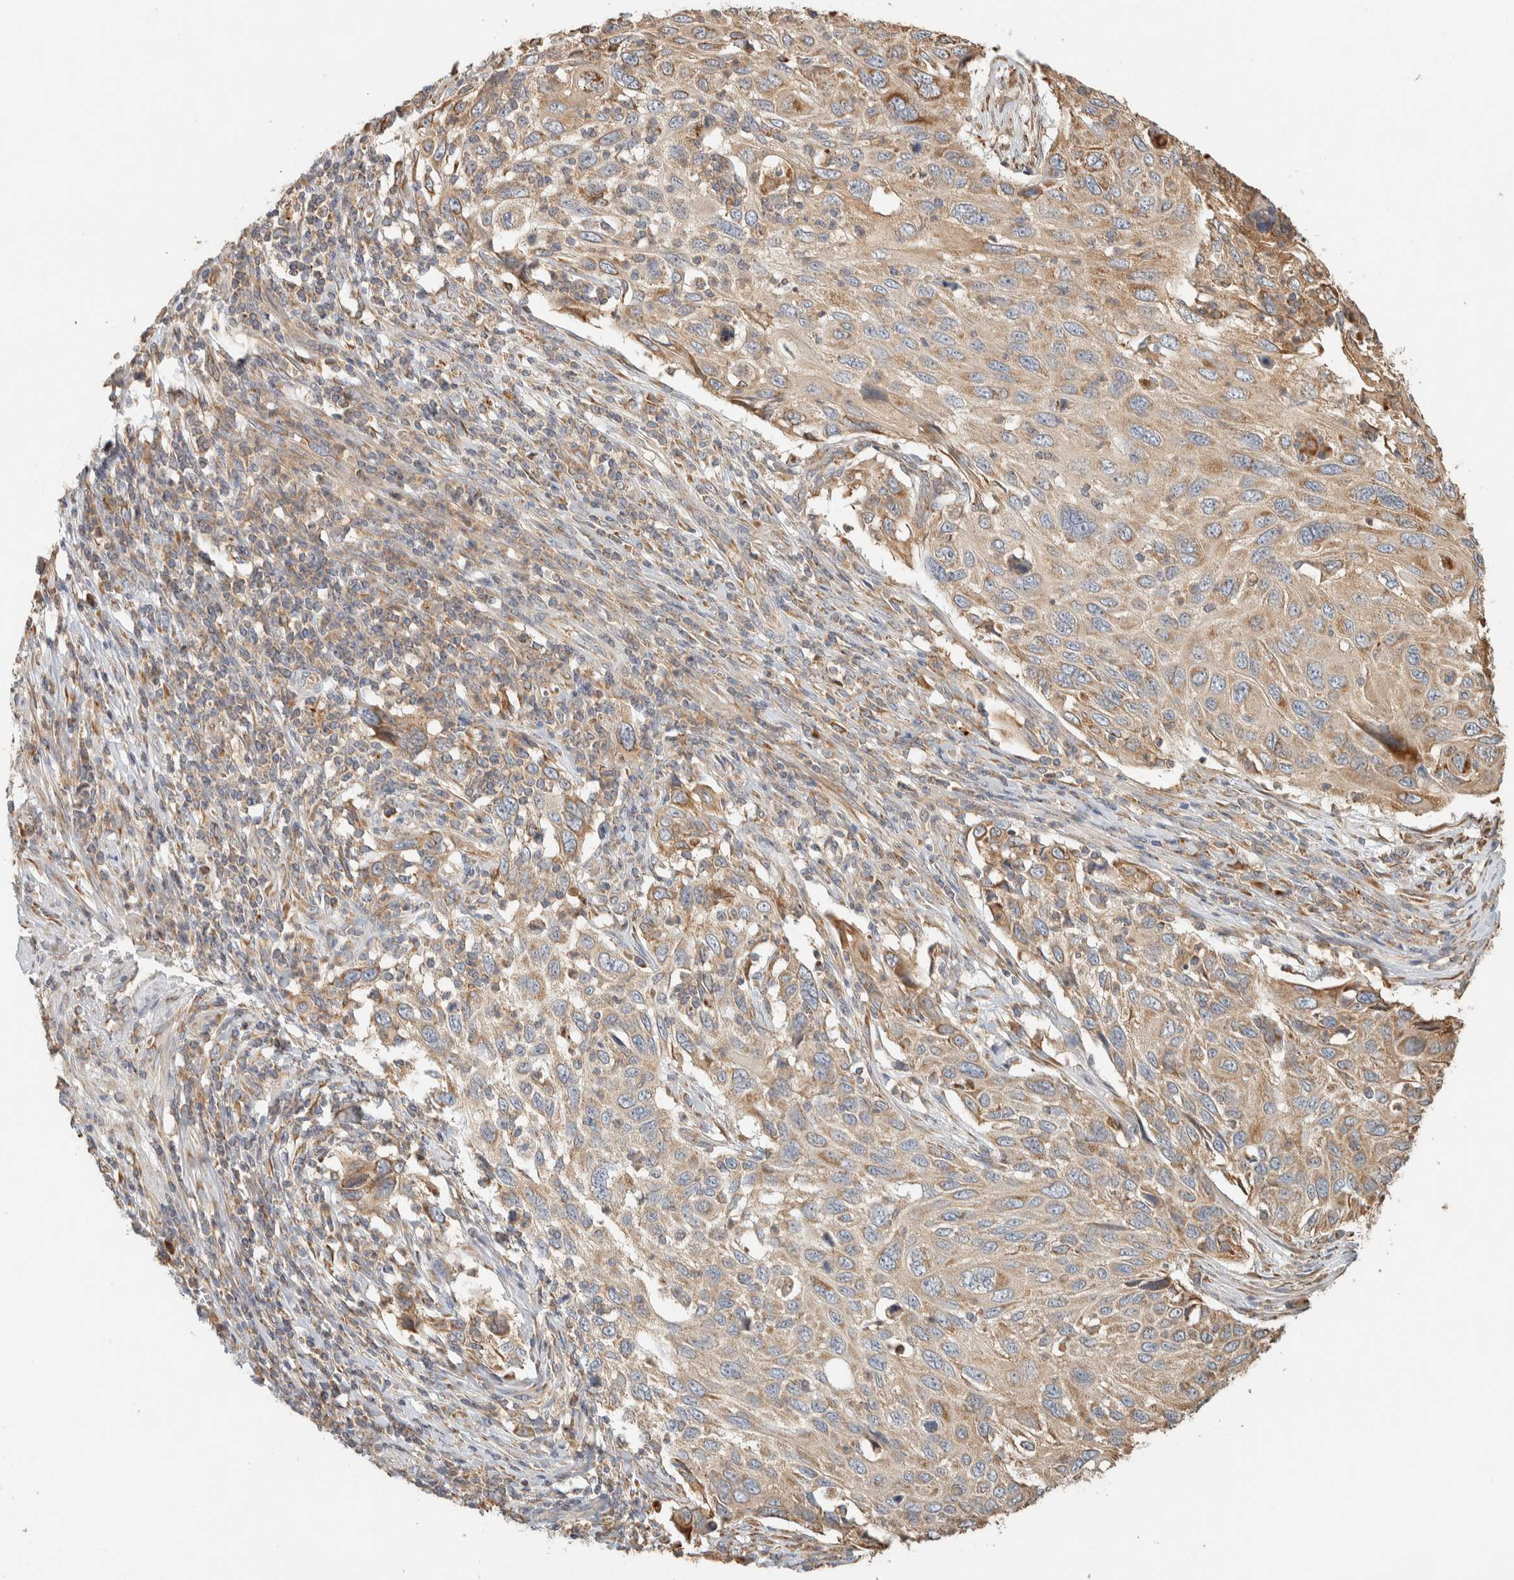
{"staining": {"intensity": "moderate", "quantity": ">75%", "location": "cytoplasmic/membranous"}, "tissue": "cervical cancer", "cell_type": "Tumor cells", "image_type": "cancer", "snomed": [{"axis": "morphology", "description": "Squamous cell carcinoma, NOS"}, {"axis": "topography", "description": "Cervix"}], "caption": "Approximately >75% of tumor cells in cervical cancer reveal moderate cytoplasmic/membranous protein expression as visualized by brown immunohistochemical staining.", "gene": "RAB11FIP1", "patient": {"sex": "female", "age": 70}}